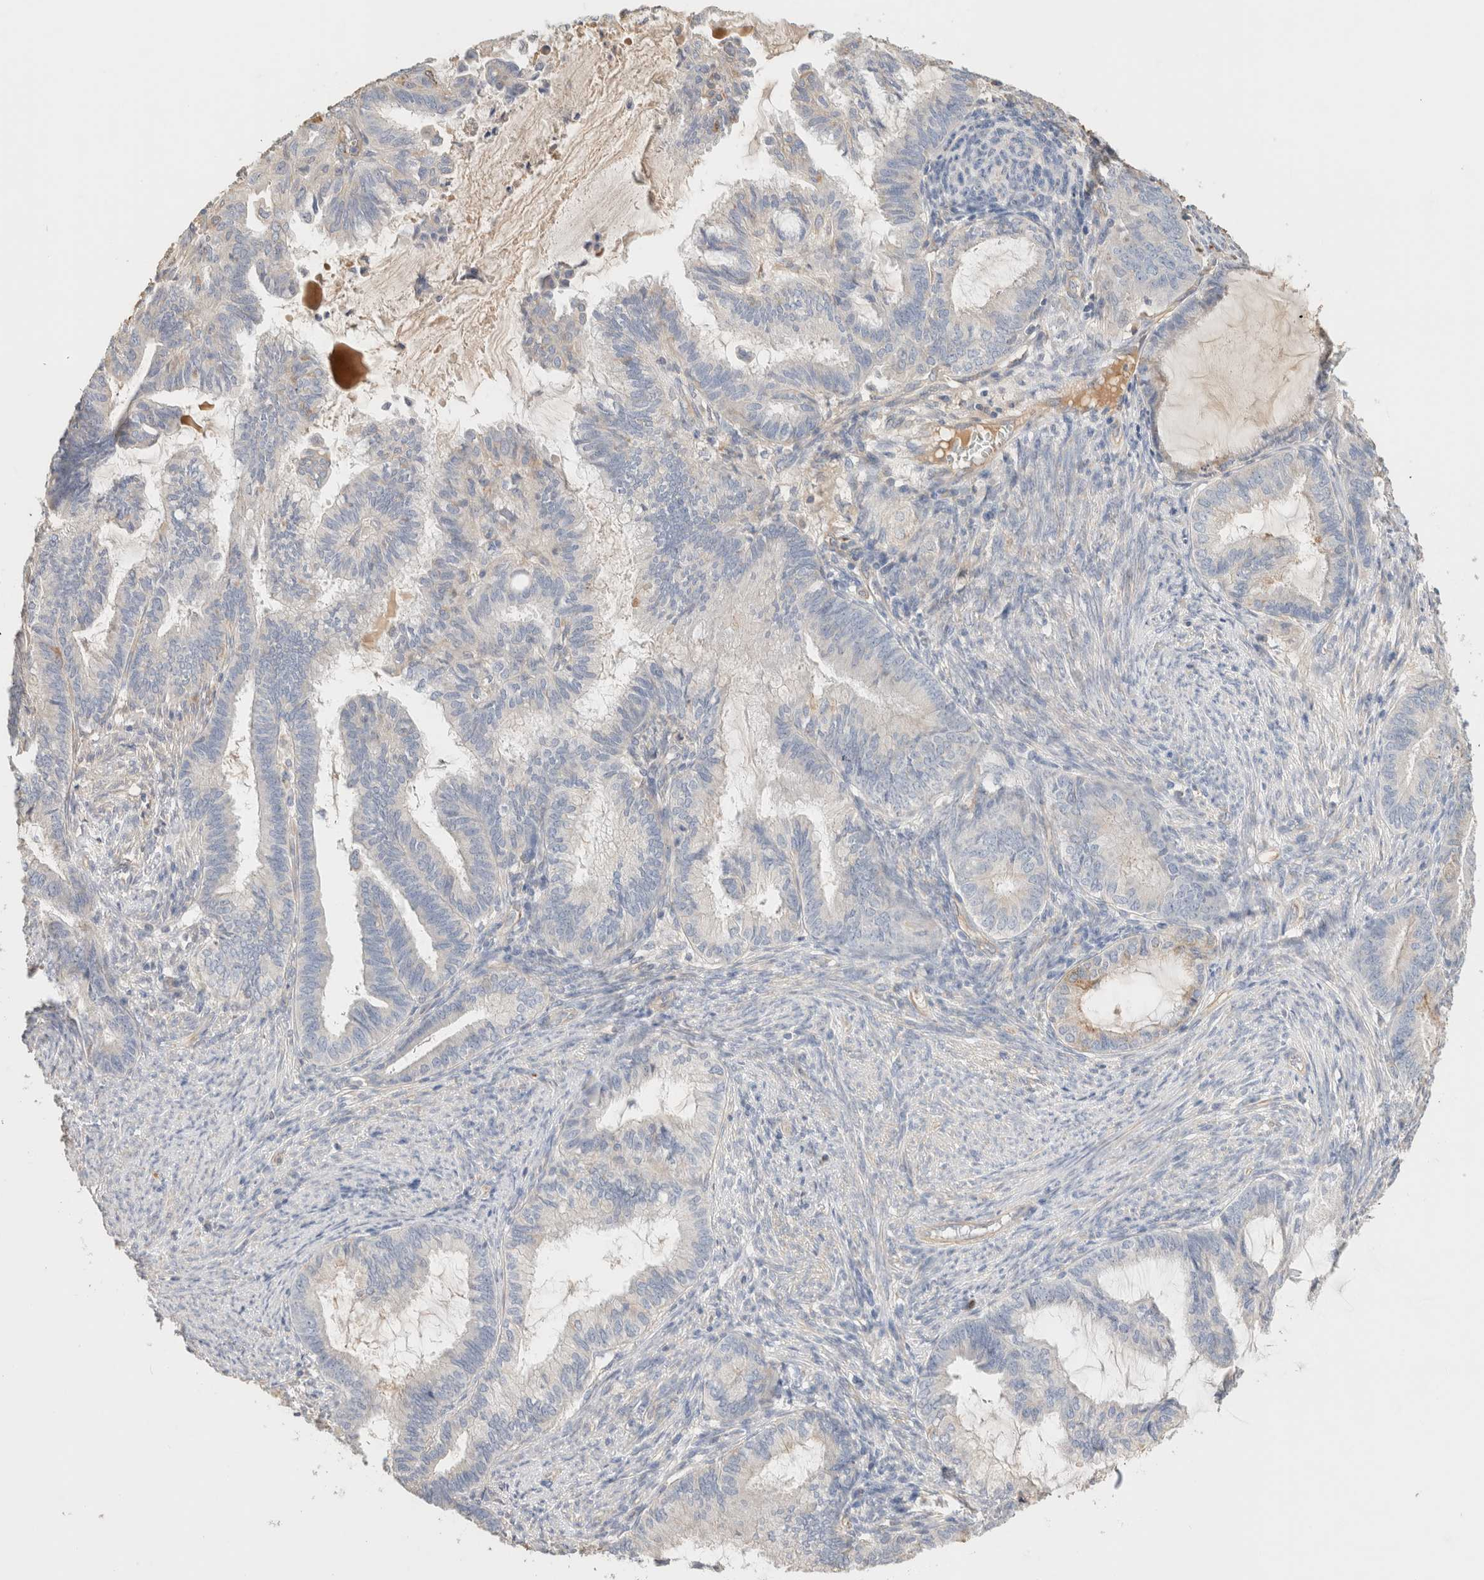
{"staining": {"intensity": "negative", "quantity": "none", "location": "none"}, "tissue": "endometrial cancer", "cell_type": "Tumor cells", "image_type": "cancer", "snomed": [{"axis": "morphology", "description": "Adenocarcinoma, NOS"}, {"axis": "topography", "description": "Endometrium"}], "caption": "A high-resolution histopathology image shows IHC staining of endometrial cancer, which demonstrates no significant expression in tumor cells.", "gene": "PROS1", "patient": {"sex": "female", "age": 86}}